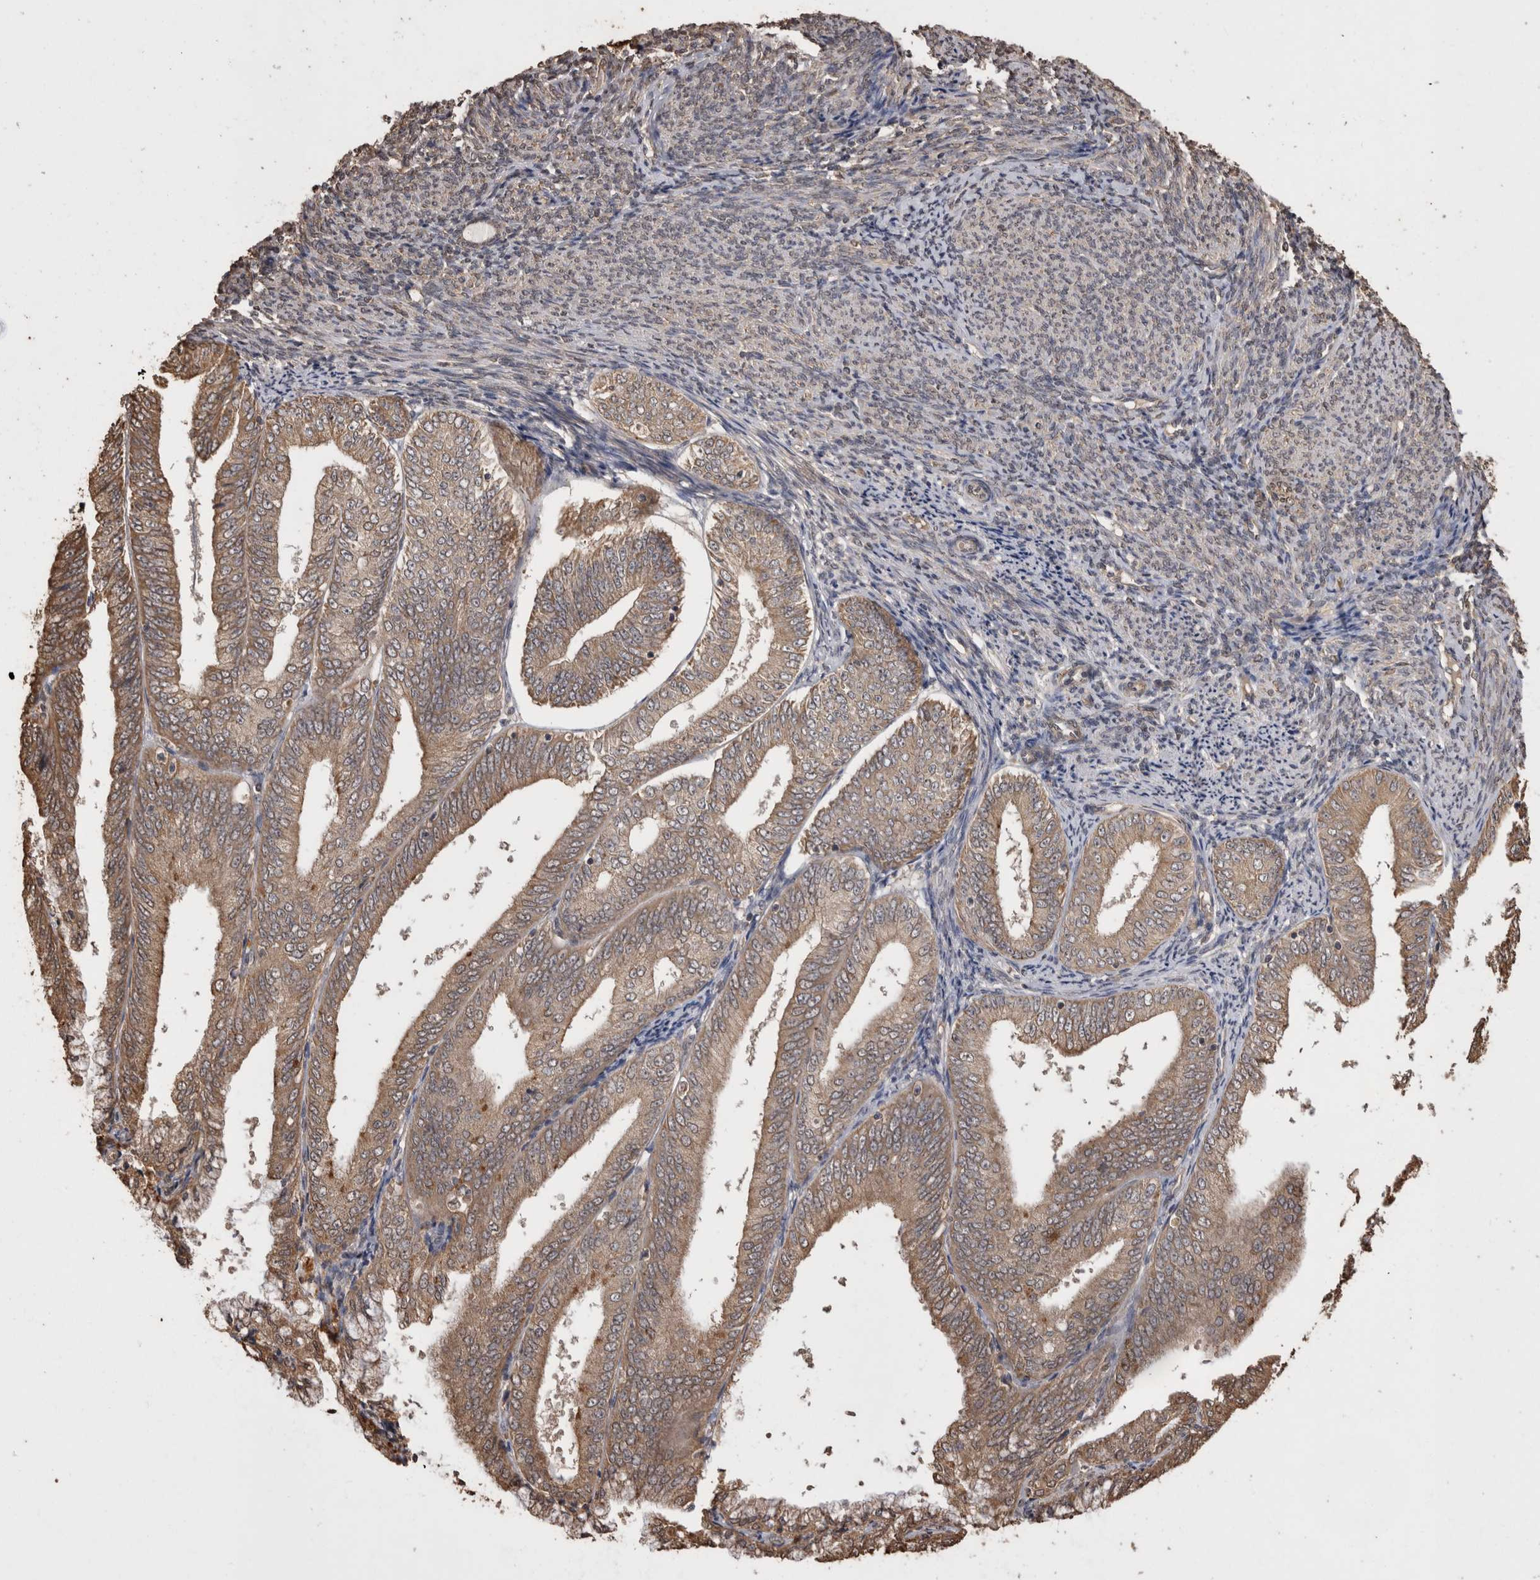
{"staining": {"intensity": "moderate", "quantity": ">75%", "location": "cytoplasmic/membranous"}, "tissue": "endometrial cancer", "cell_type": "Tumor cells", "image_type": "cancer", "snomed": [{"axis": "morphology", "description": "Adenocarcinoma, NOS"}, {"axis": "topography", "description": "Endometrium"}], "caption": "Brown immunohistochemical staining in endometrial adenocarcinoma reveals moderate cytoplasmic/membranous expression in approximately >75% of tumor cells.", "gene": "SOCS5", "patient": {"sex": "female", "age": 63}}